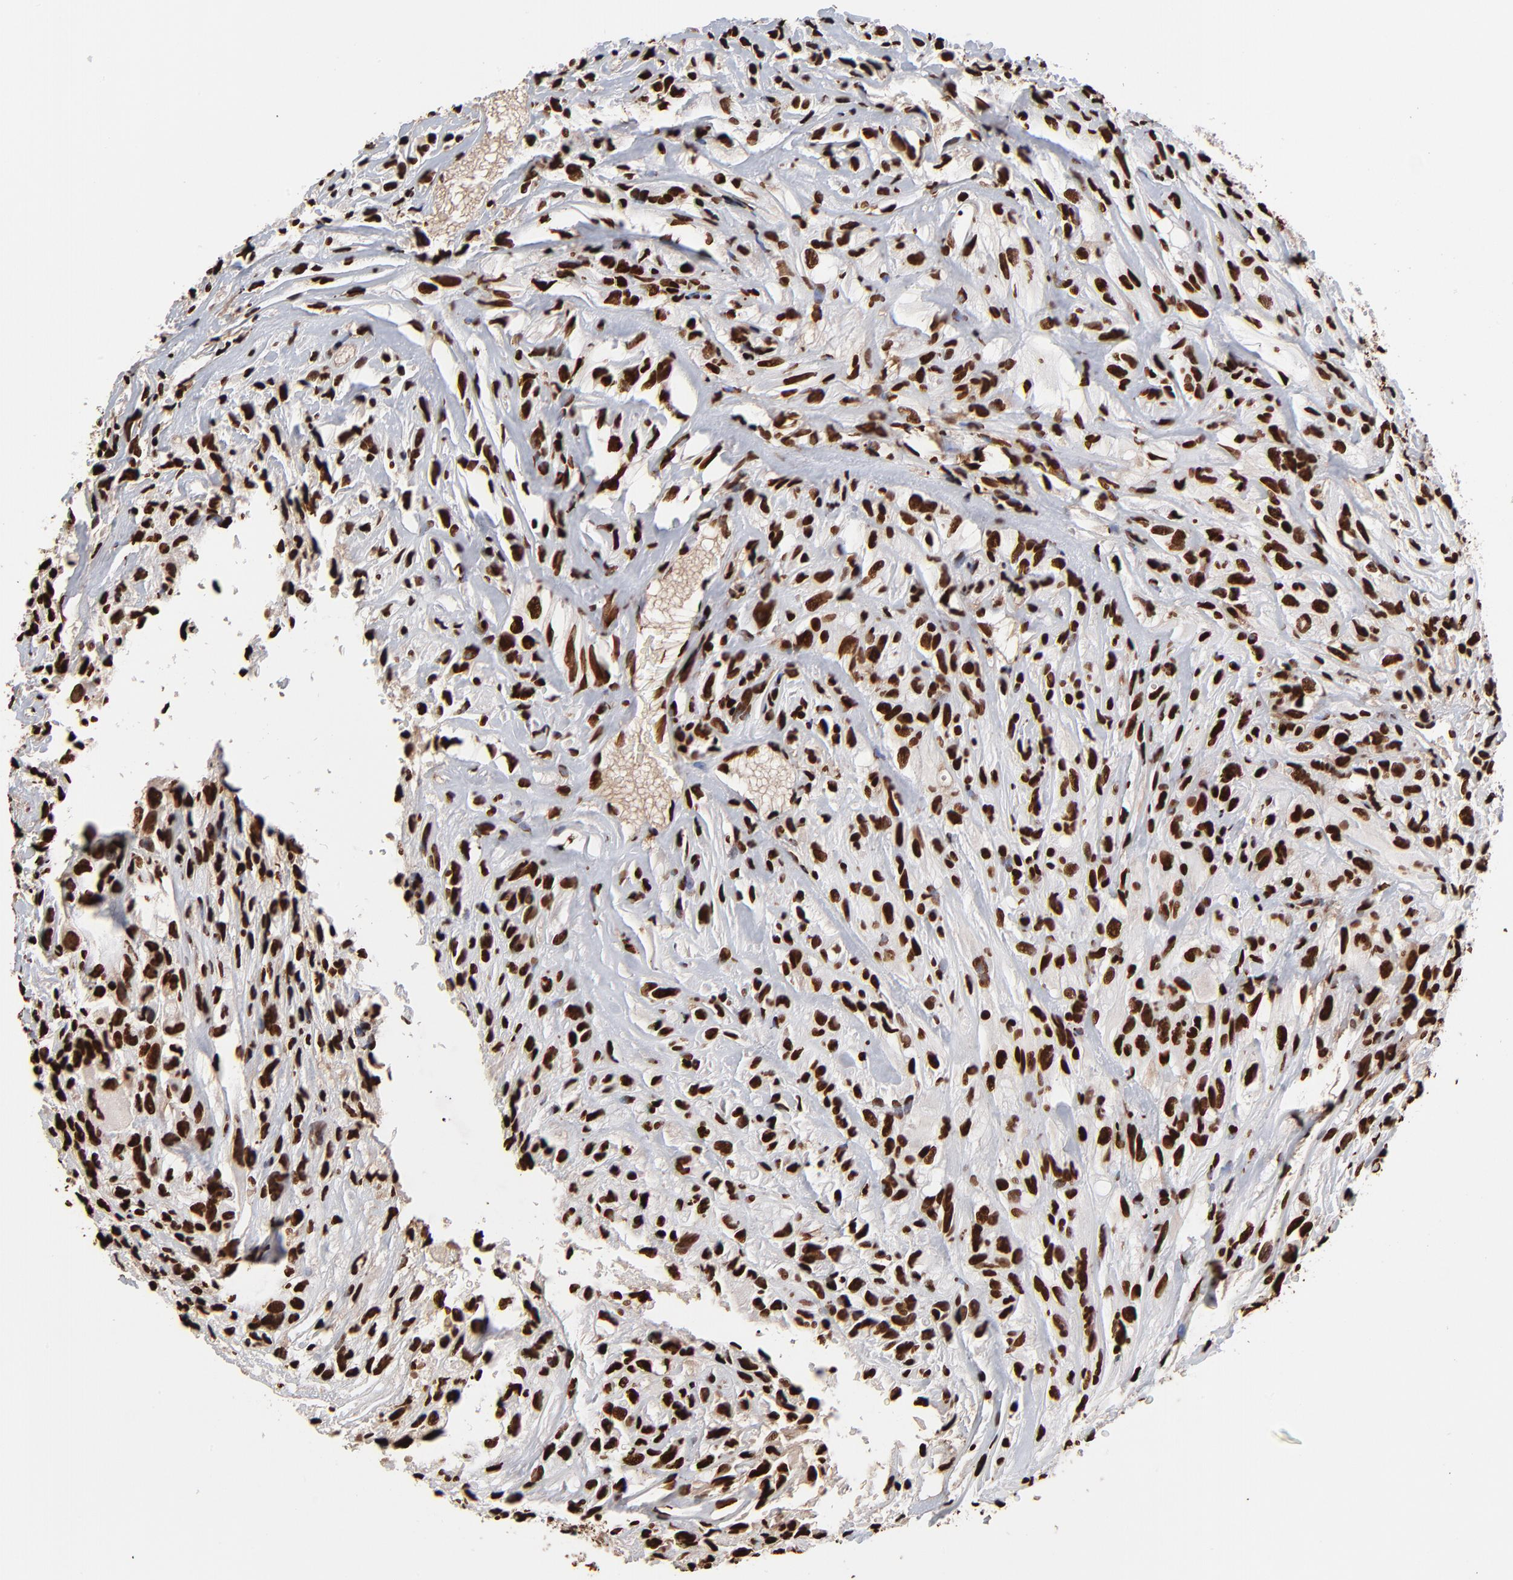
{"staining": {"intensity": "strong", "quantity": ">75%", "location": "nuclear"}, "tissue": "glioma", "cell_type": "Tumor cells", "image_type": "cancer", "snomed": [{"axis": "morphology", "description": "Glioma, malignant, High grade"}, {"axis": "topography", "description": "Brain"}], "caption": "Tumor cells display high levels of strong nuclear expression in about >75% of cells in human glioma.", "gene": "ZNF544", "patient": {"sex": "male", "age": 48}}